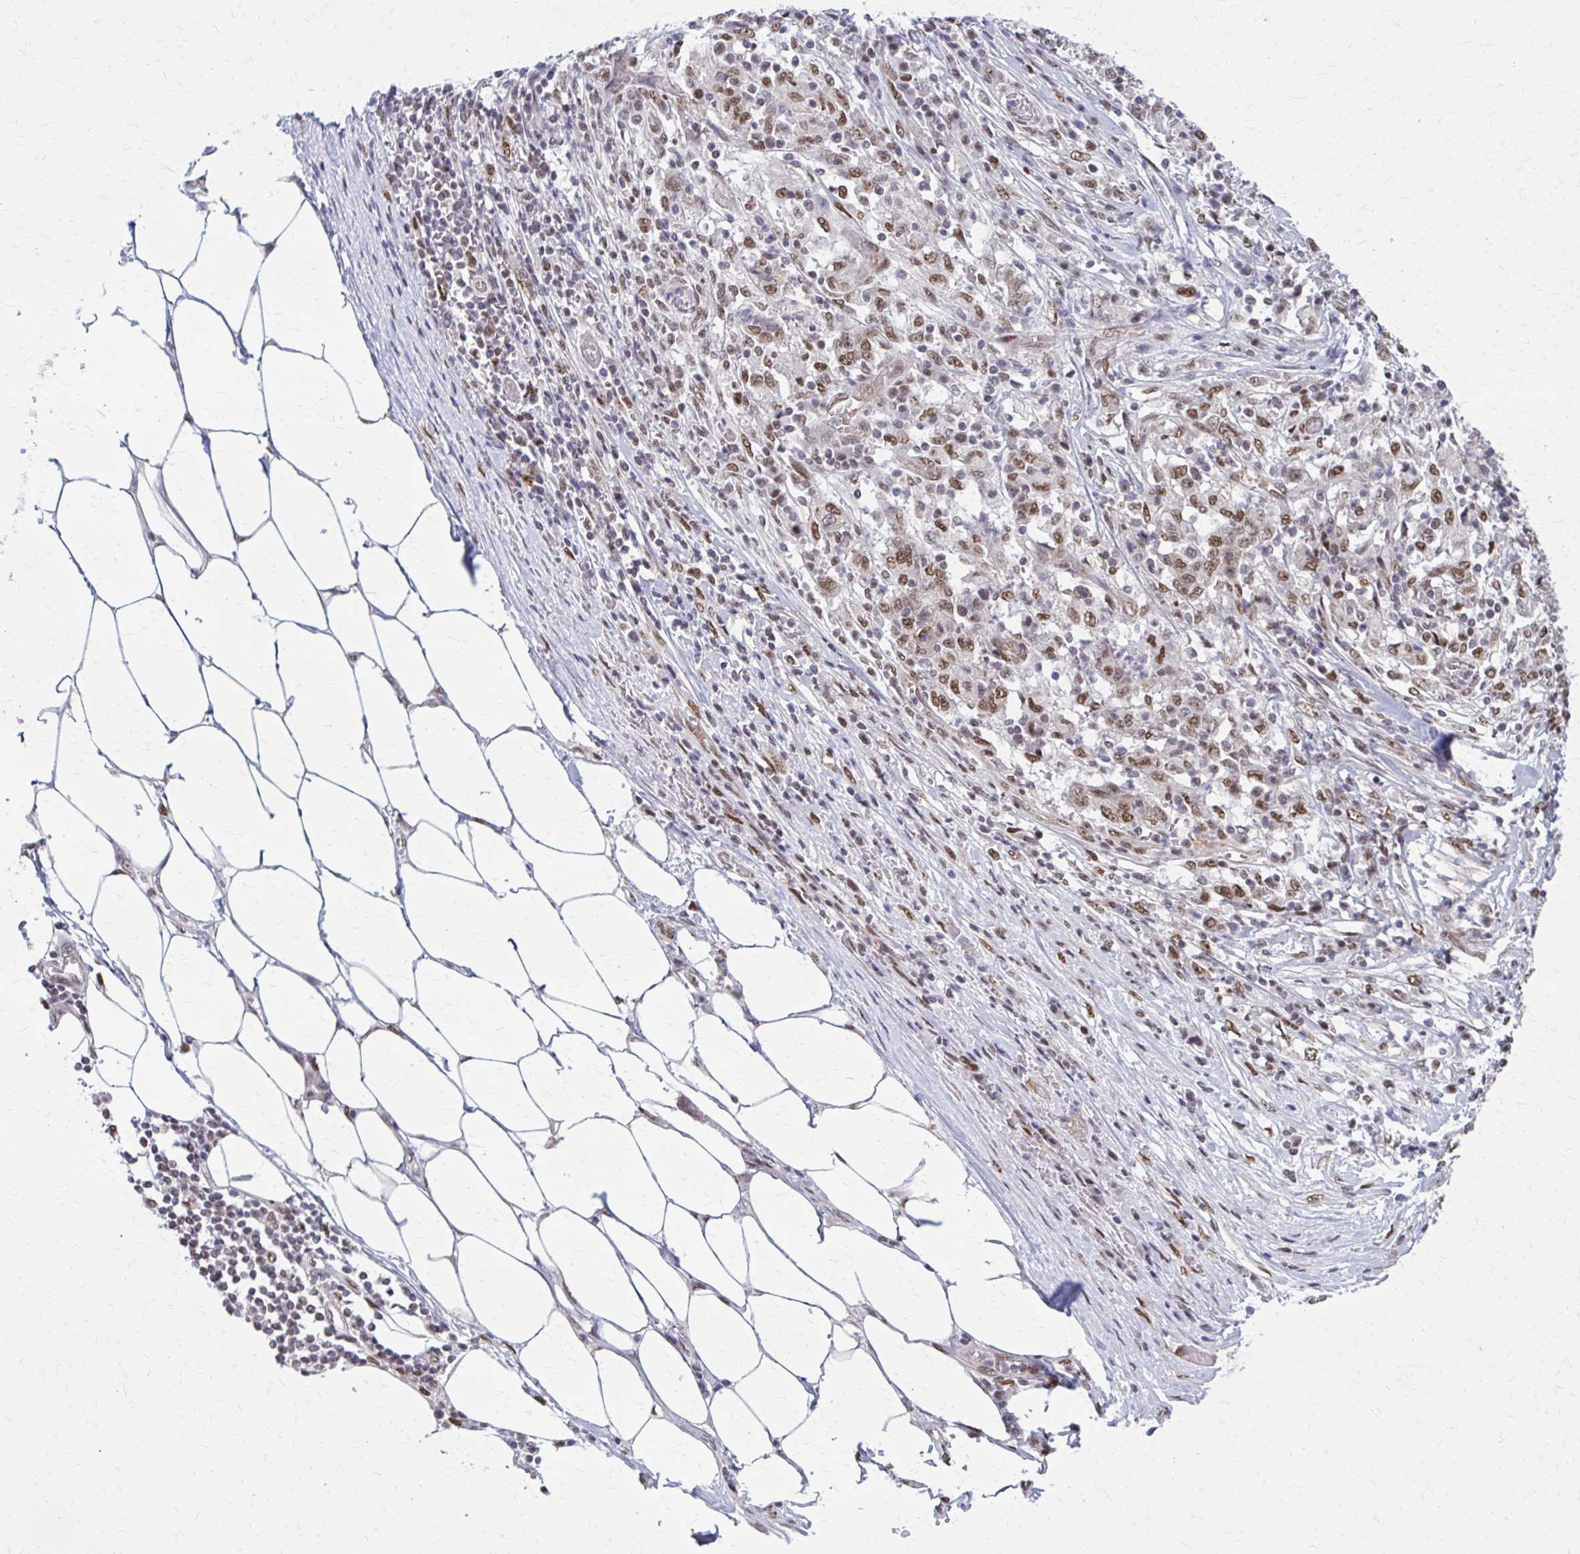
{"staining": {"intensity": "moderate", "quantity": "25%-75%", "location": "nuclear"}, "tissue": "stomach cancer", "cell_type": "Tumor cells", "image_type": "cancer", "snomed": [{"axis": "morphology", "description": "Adenocarcinoma, NOS"}, {"axis": "topography", "description": "Stomach"}], "caption": "Protein expression analysis of stomach cancer displays moderate nuclear expression in approximately 25%-75% of tumor cells. The staining is performed using DAB brown chromogen to label protein expression. The nuclei are counter-stained blue using hematoxylin.", "gene": "TTF1", "patient": {"sex": "male", "age": 59}}